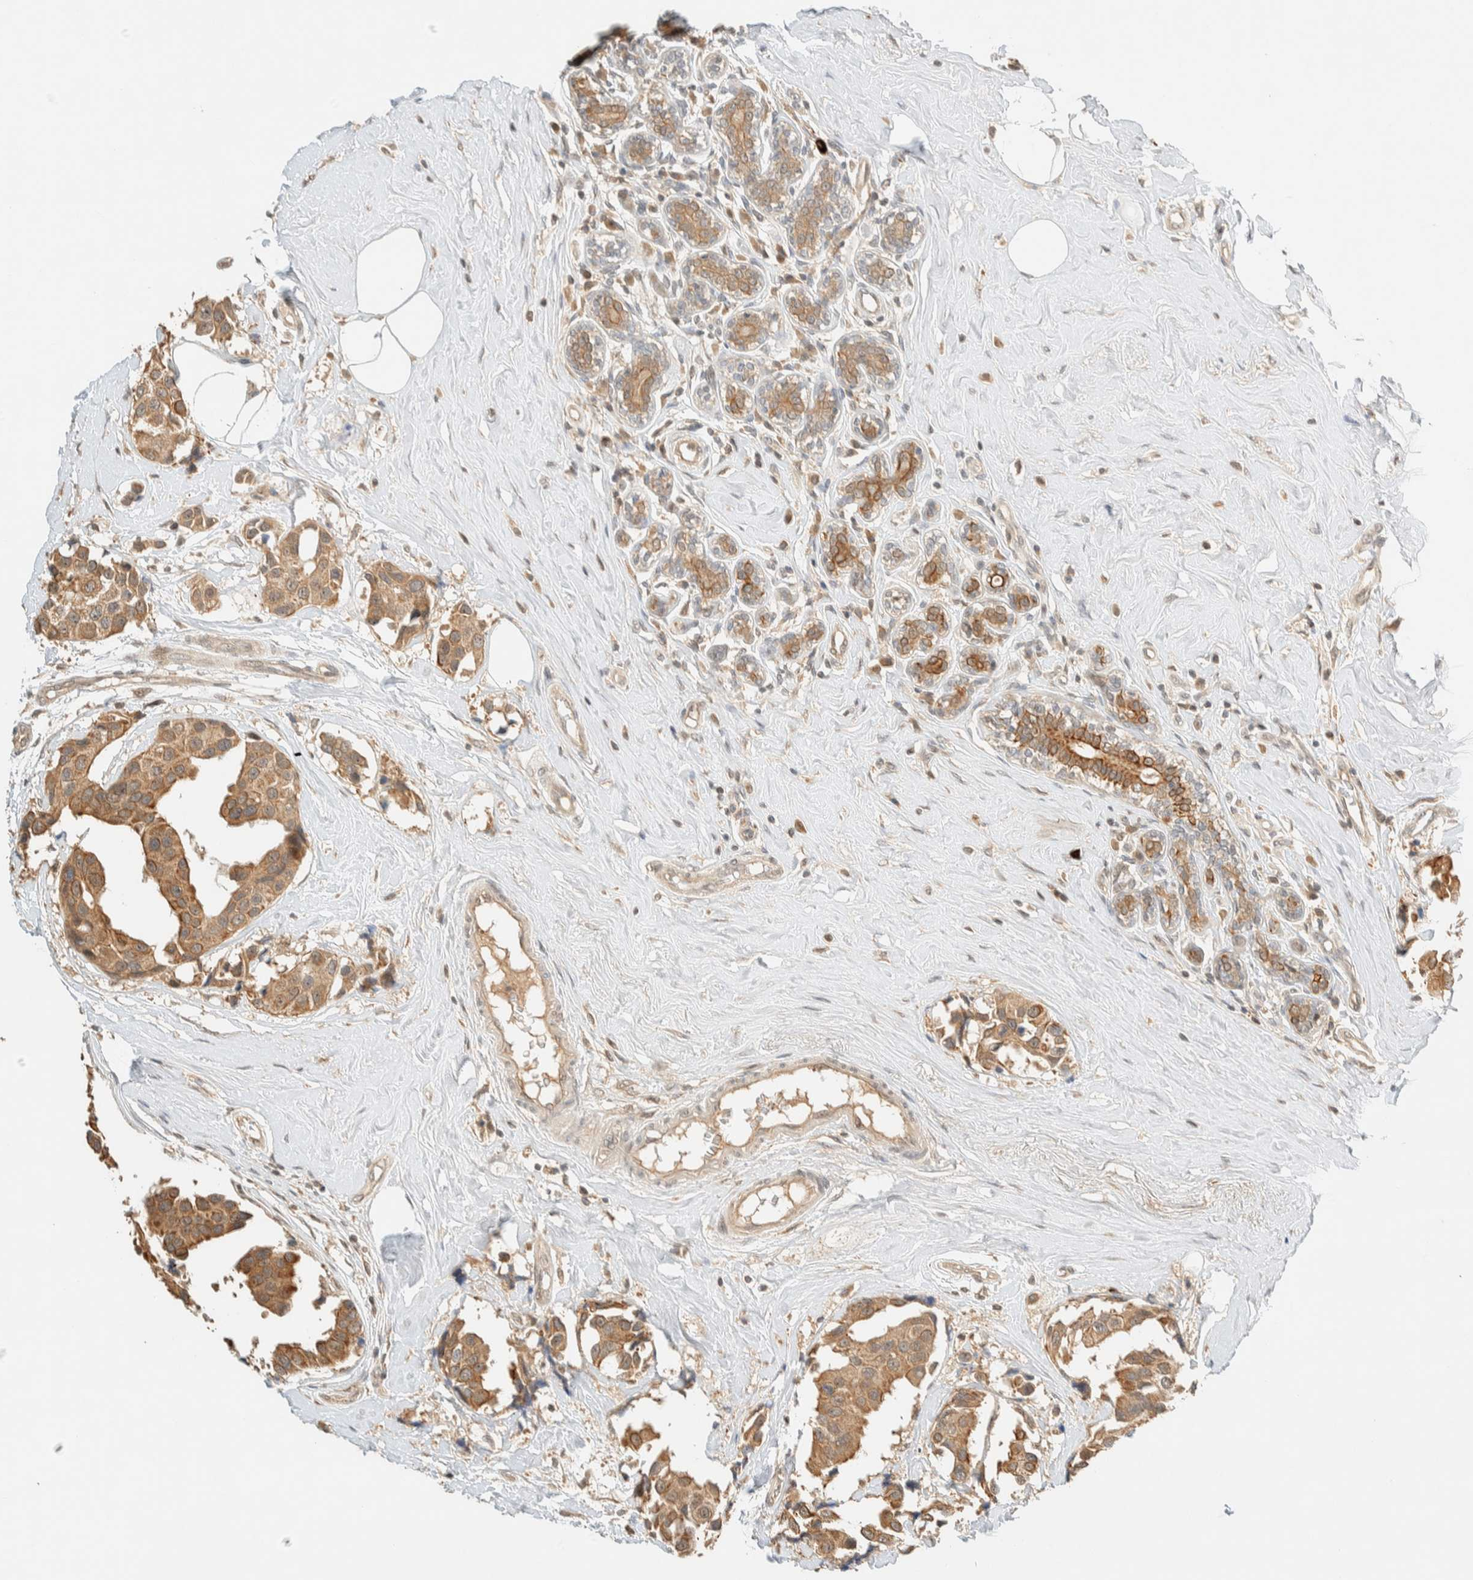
{"staining": {"intensity": "moderate", "quantity": ">75%", "location": "cytoplasmic/membranous"}, "tissue": "breast cancer", "cell_type": "Tumor cells", "image_type": "cancer", "snomed": [{"axis": "morphology", "description": "Normal tissue, NOS"}, {"axis": "morphology", "description": "Duct carcinoma"}, {"axis": "topography", "description": "Breast"}], "caption": "Brown immunohistochemical staining in invasive ductal carcinoma (breast) shows moderate cytoplasmic/membranous positivity in approximately >75% of tumor cells. The staining is performed using DAB (3,3'-diaminobenzidine) brown chromogen to label protein expression. The nuclei are counter-stained blue using hematoxylin.", "gene": "ZBTB34", "patient": {"sex": "female", "age": 39}}